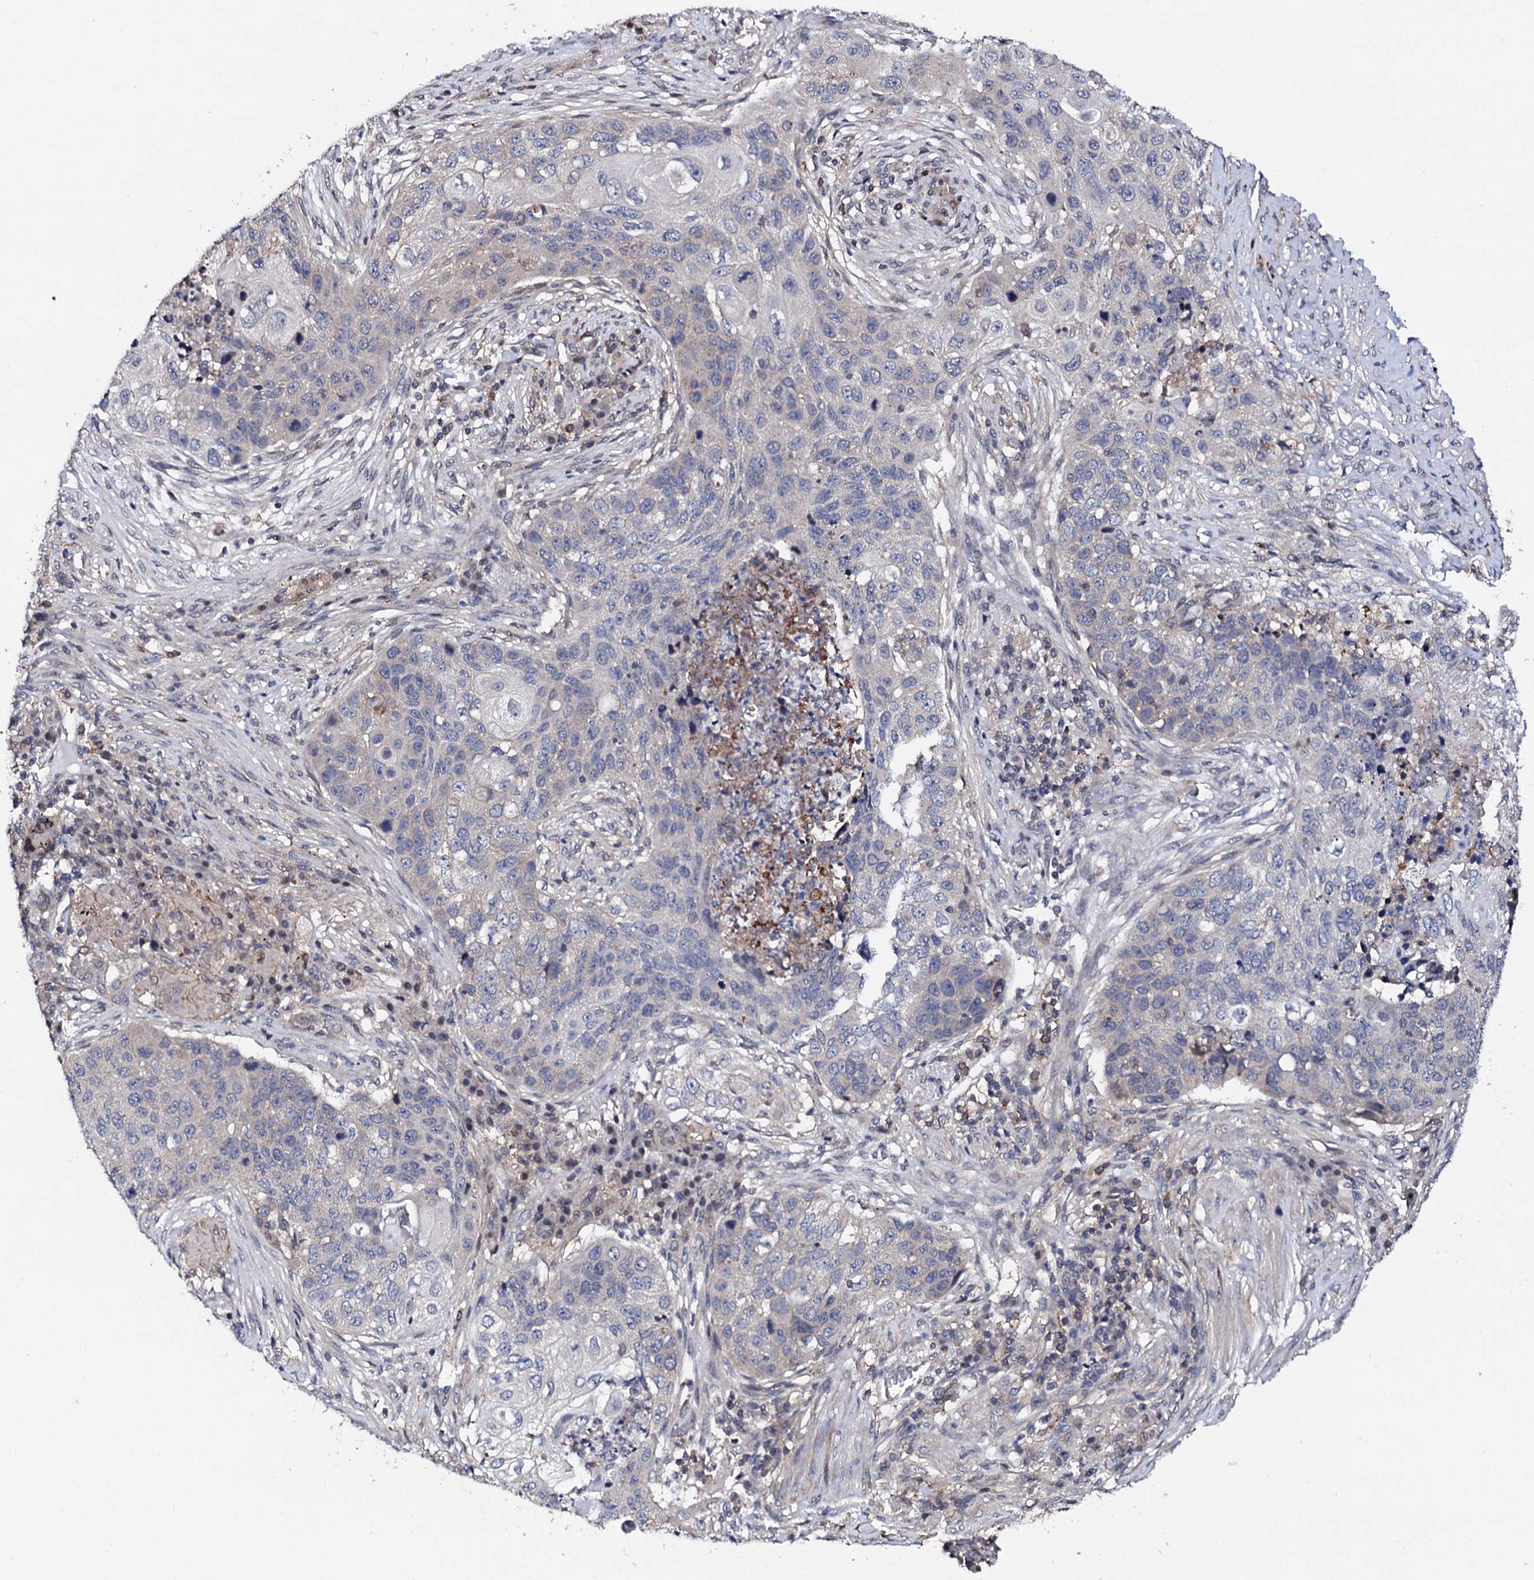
{"staining": {"intensity": "negative", "quantity": "none", "location": "none"}, "tissue": "lung cancer", "cell_type": "Tumor cells", "image_type": "cancer", "snomed": [{"axis": "morphology", "description": "Squamous cell carcinoma, NOS"}, {"axis": "topography", "description": "Lung"}], "caption": "Human lung cancer stained for a protein using immunohistochemistry (IHC) demonstrates no staining in tumor cells.", "gene": "EDC3", "patient": {"sex": "female", "age": 63}}